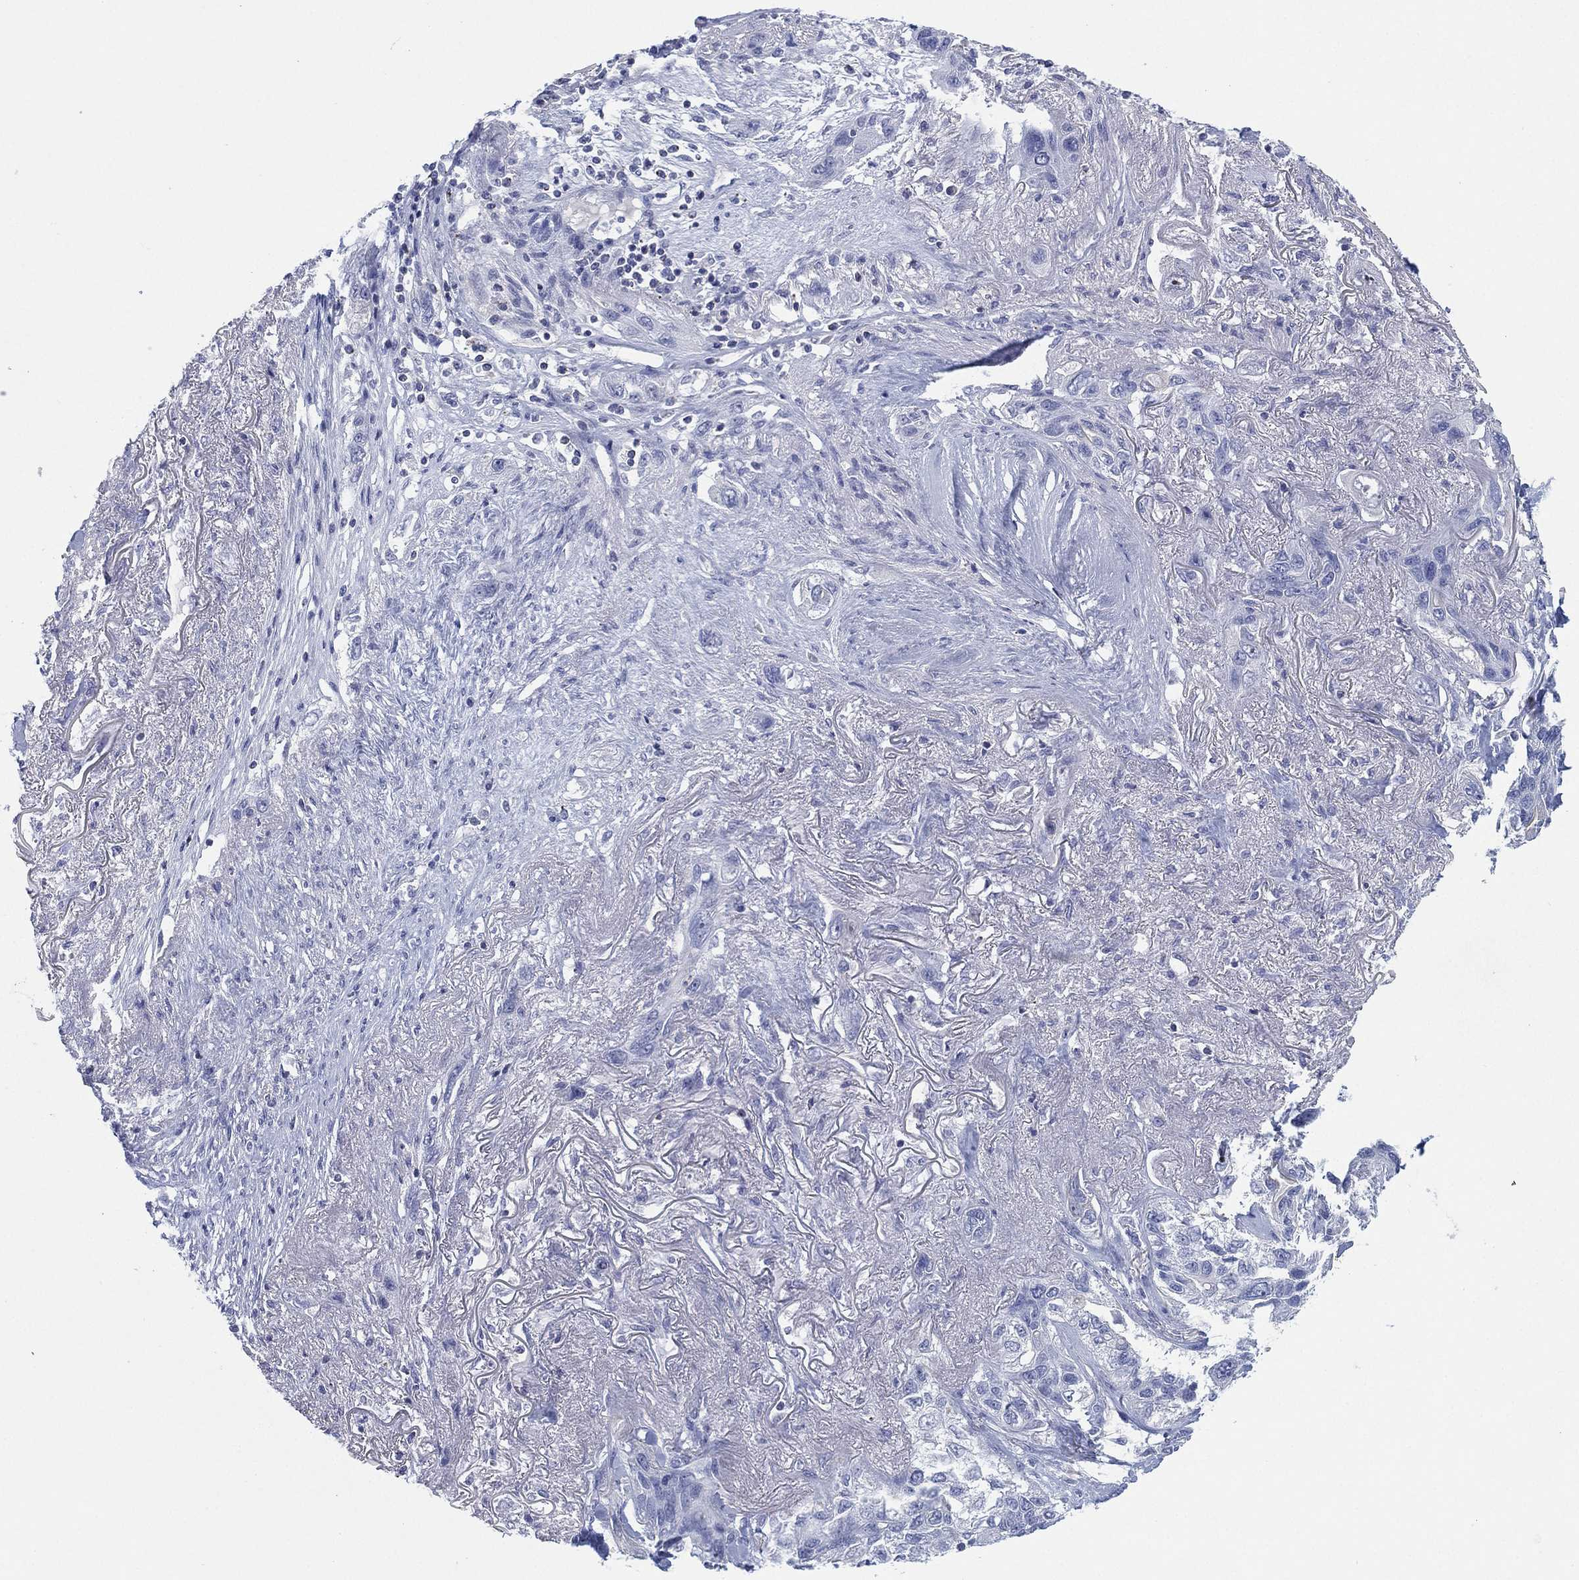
{"staining": {"intensity": "negative", "quantity": "none", "location": "none"}, "tissue": "lung cancer", "cell_type": "Tumor cells", "image_type": "cancer", "snomed": [{"axis": "morphology", "description": "Squamous cell carcinoma, NOS"}, {"axis": "topography", "description": "Lung"}], "caption": "A high-resolution image shows immunohistochemistry staining of lung squamous cell carcinoma, which exhibits no significant expression in tumor cells.", "gene": "SEPTIN1", "patient": {"sex": "female", "age": 70}}